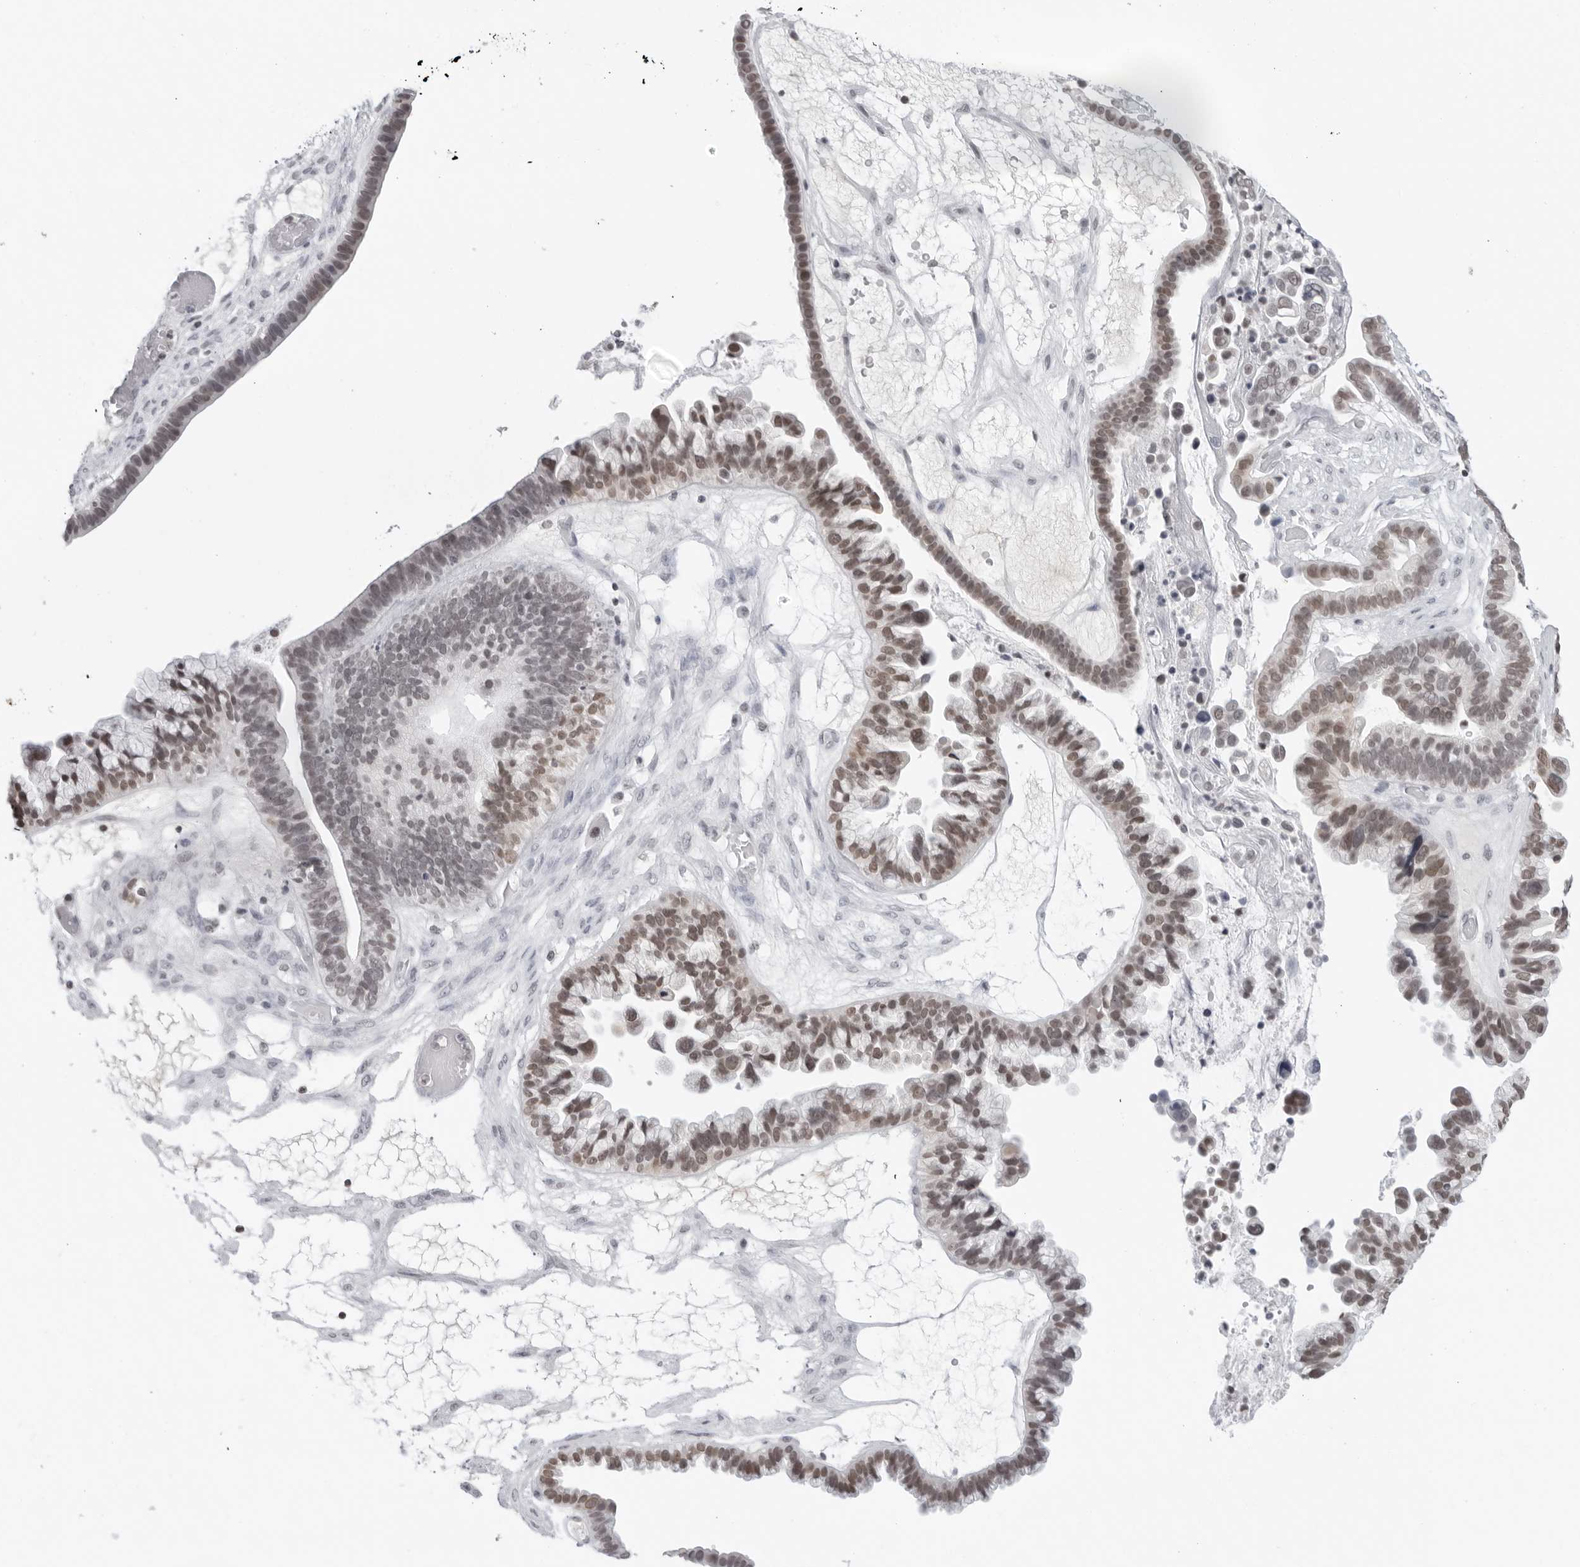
{"staining": {"intensity": "moderate", "quantity": "25%-75%", "location": "nuclear"}, "tissue": "ovarian cancer", "cell_type": "Tumor cells", "image_type": "cancer", "snomed": [{"axis": "morphology", "description": "Cystadenocarcinoma, serous, NOS"}, {"axis": "topography", "description": "Ovary"}], "caption": "A histopathology image of ovarian cancer stained for a protein shows moderate nuclear brown staining in tumor cells.", "gene": "FLG2", "patient": {"sex": "female", "age": 56}}